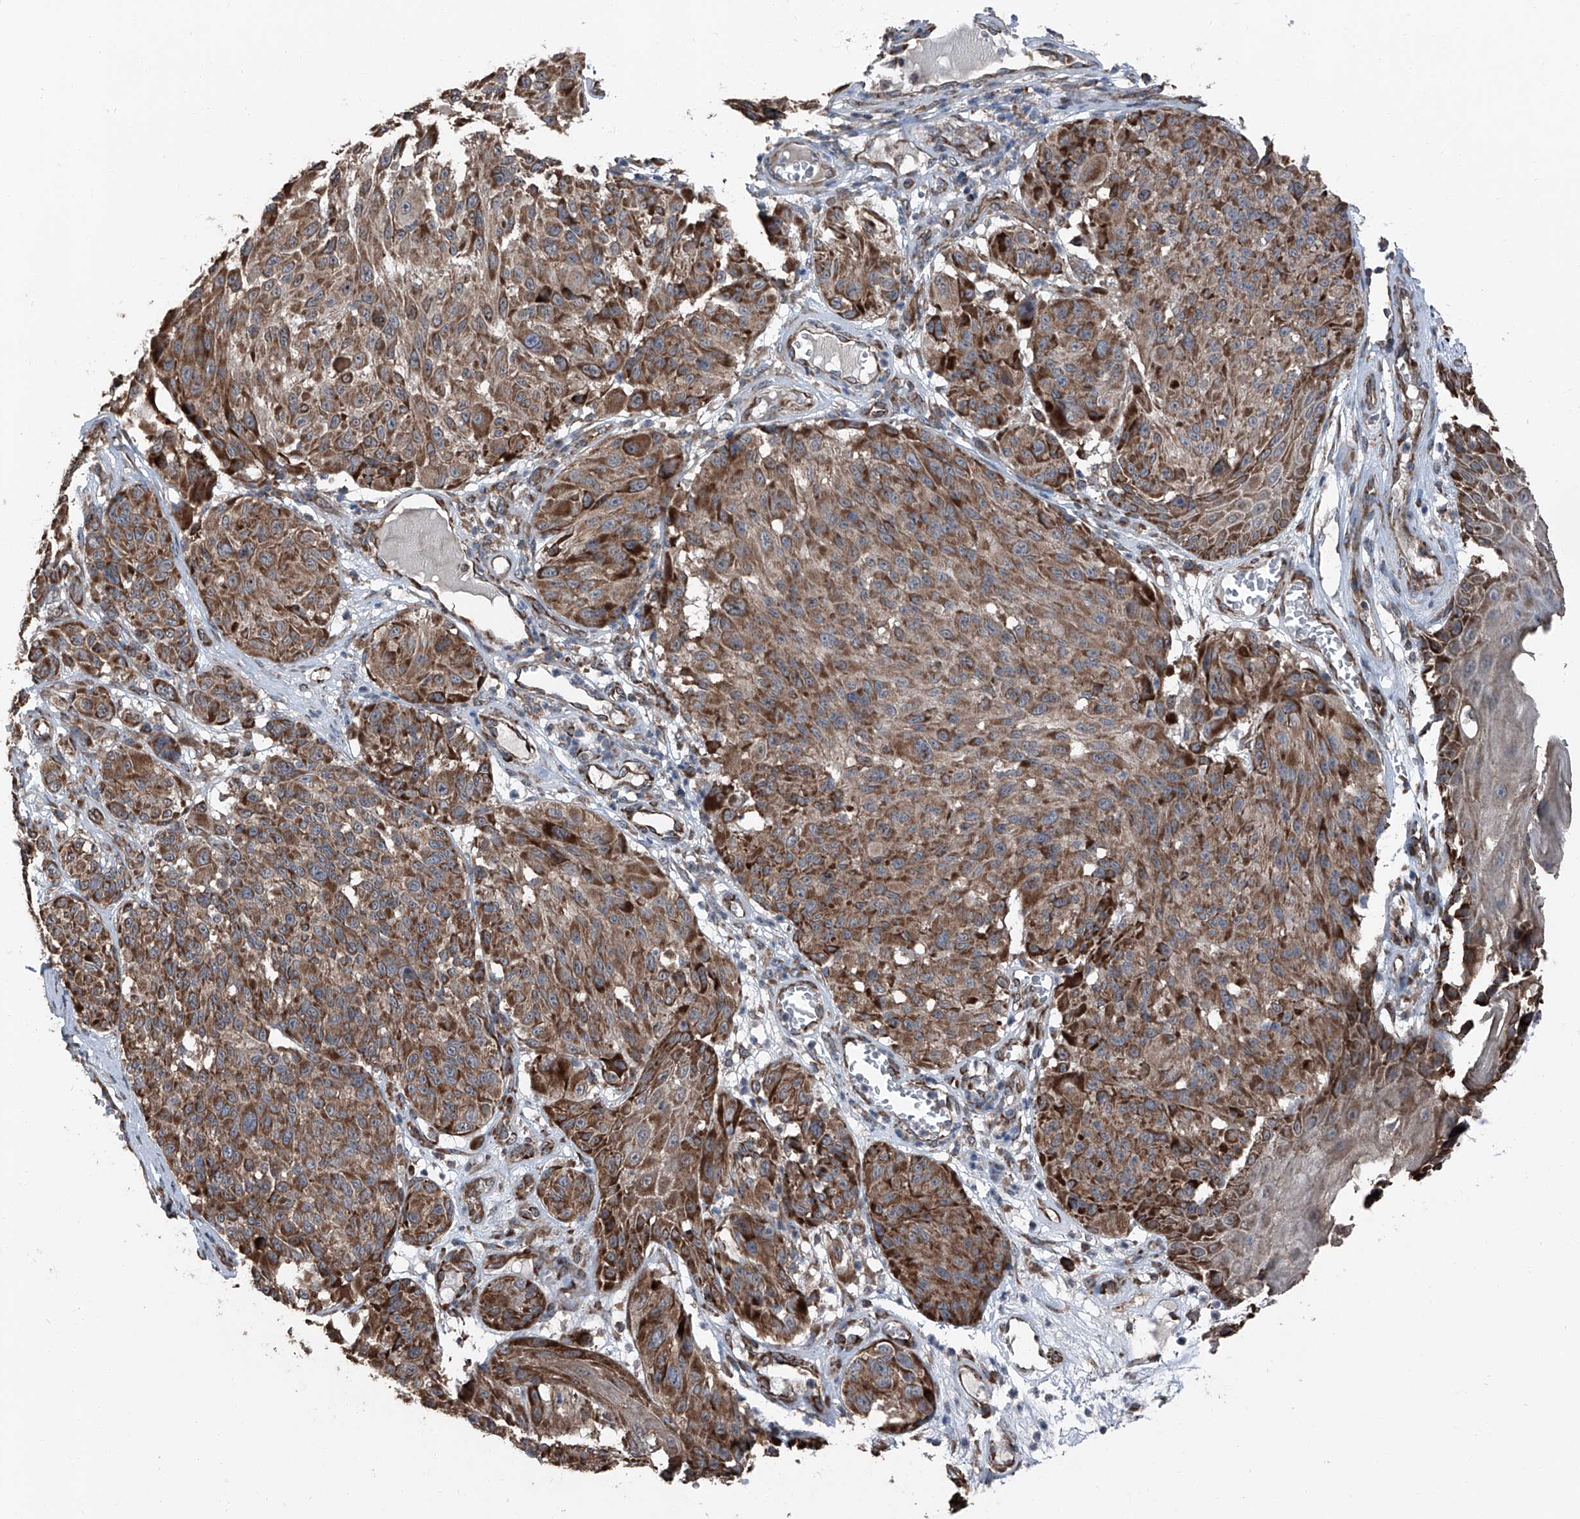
{"staining": {"intensity": "moderate", "quantity": ">75%", "location": "cytoplasmic/membranous"}, "tissue": "melanoma", "cell_type": "Tumor cells", "image_type": "cancer", "snomed": [{"axis": "morphology", "description": "Malignant melanoma, NOS"}, {"axis": "topography", "description": "Skin"}], "caption": "There is medium levels of moderate cytoplasmic/membranous positivity in tumor cells of melanoma, as demonstrated by immunohistochemical staining (brown color).", "gene": "LIMK1", "patient": {"sex": "male", "age": 83}}